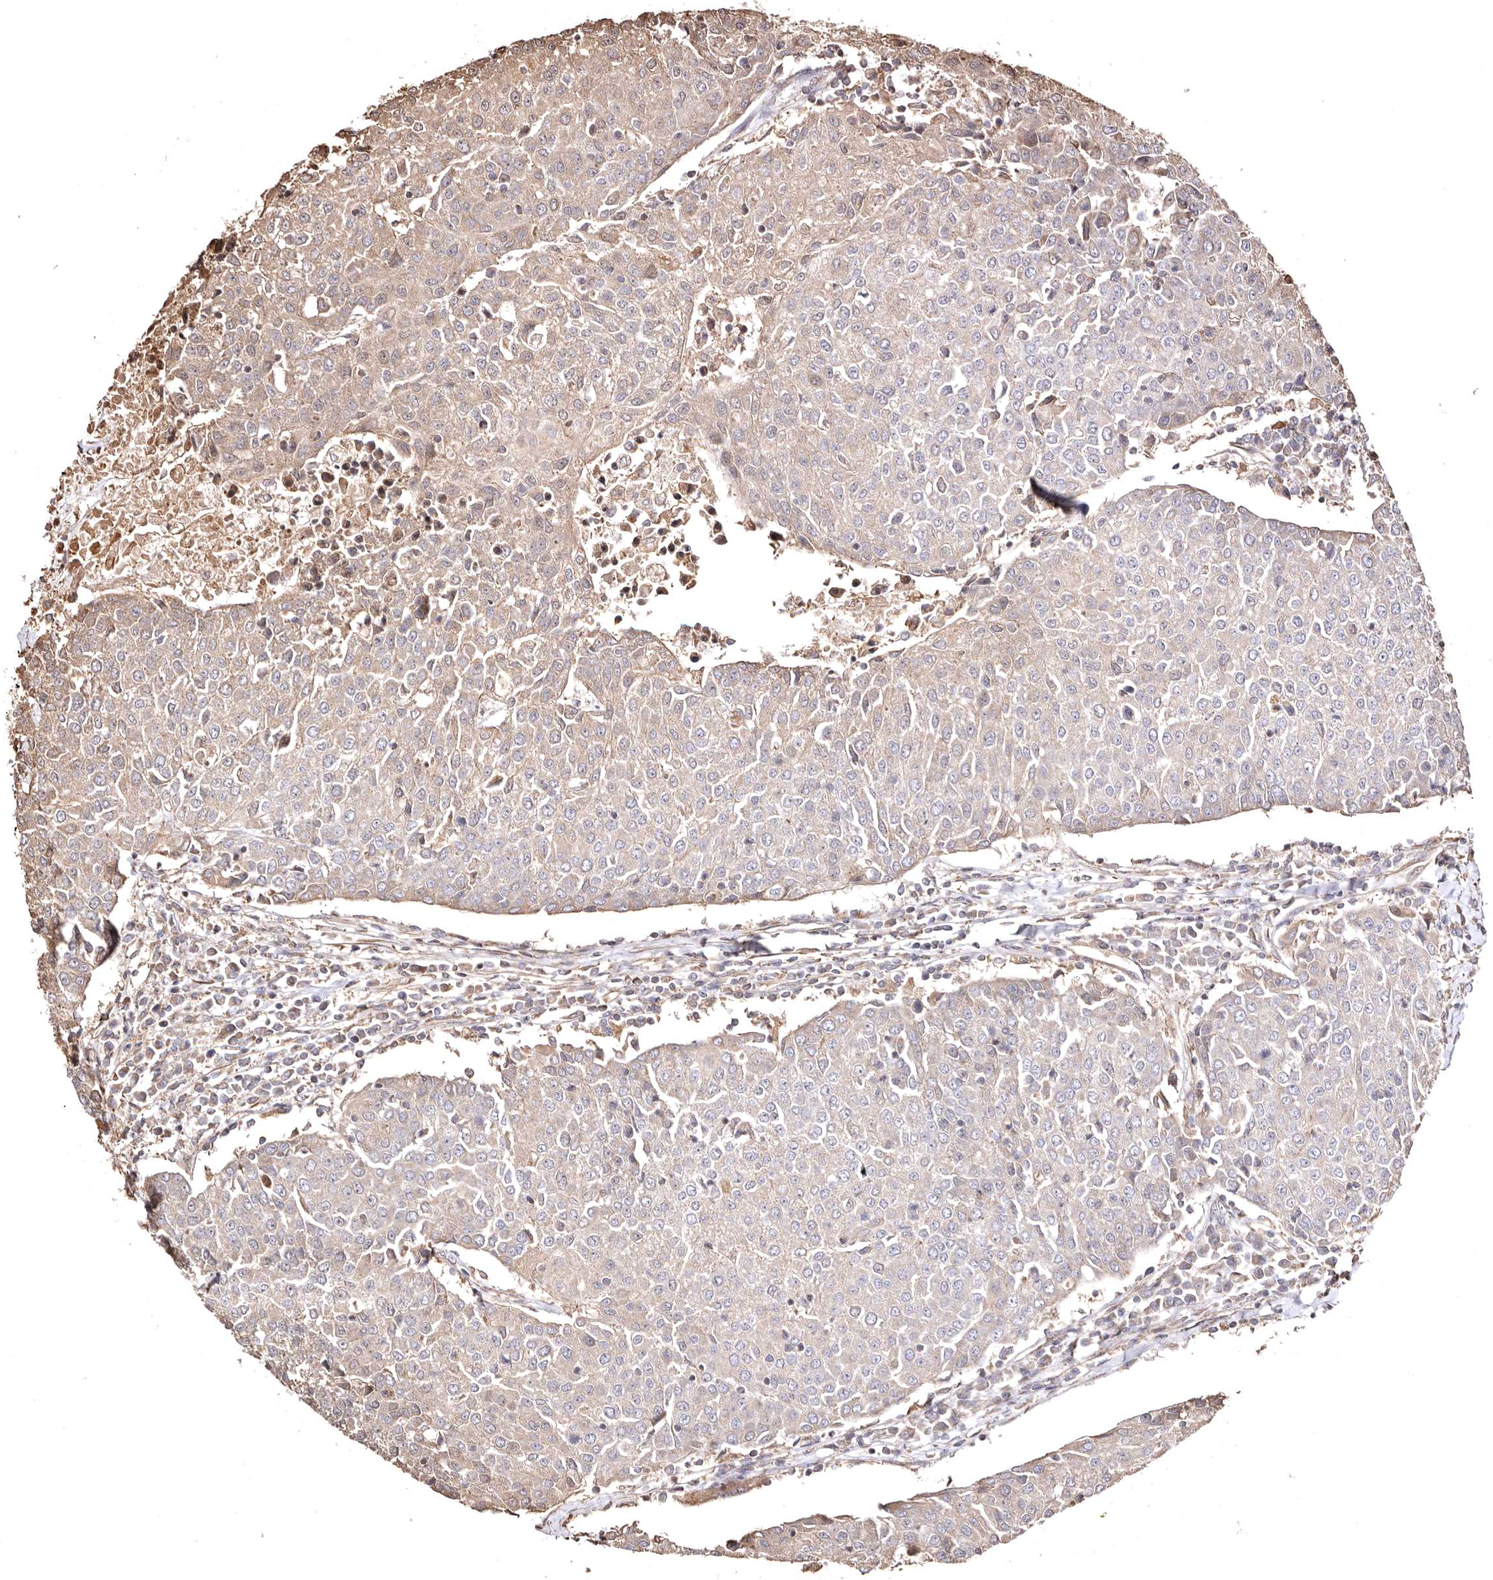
{"staining": {"intensity": "weak", "quantity": "25%-75%", "location": "cytoplasmic/membranous"}, "tissue": "urothelial cancer", "cell_type": "Tumor cells", "image_type": "cancer", "snomed": [{"axis": "morphology", "description": "Urothelial carcinoma, High grade"}, {"axis": "topography", "description": "Urinary bladder"}], "caption": "DAB (3,3'-diaminobenzidine) immunohistochemical staining of human urothelial carcinoma (high-grade) exhibits weak cytoplasmic/membranous protein staining in approximately 25%-75% of tumor cells.", "gene": "MACC1", "patient": {"sex": "female", "age": 85}}